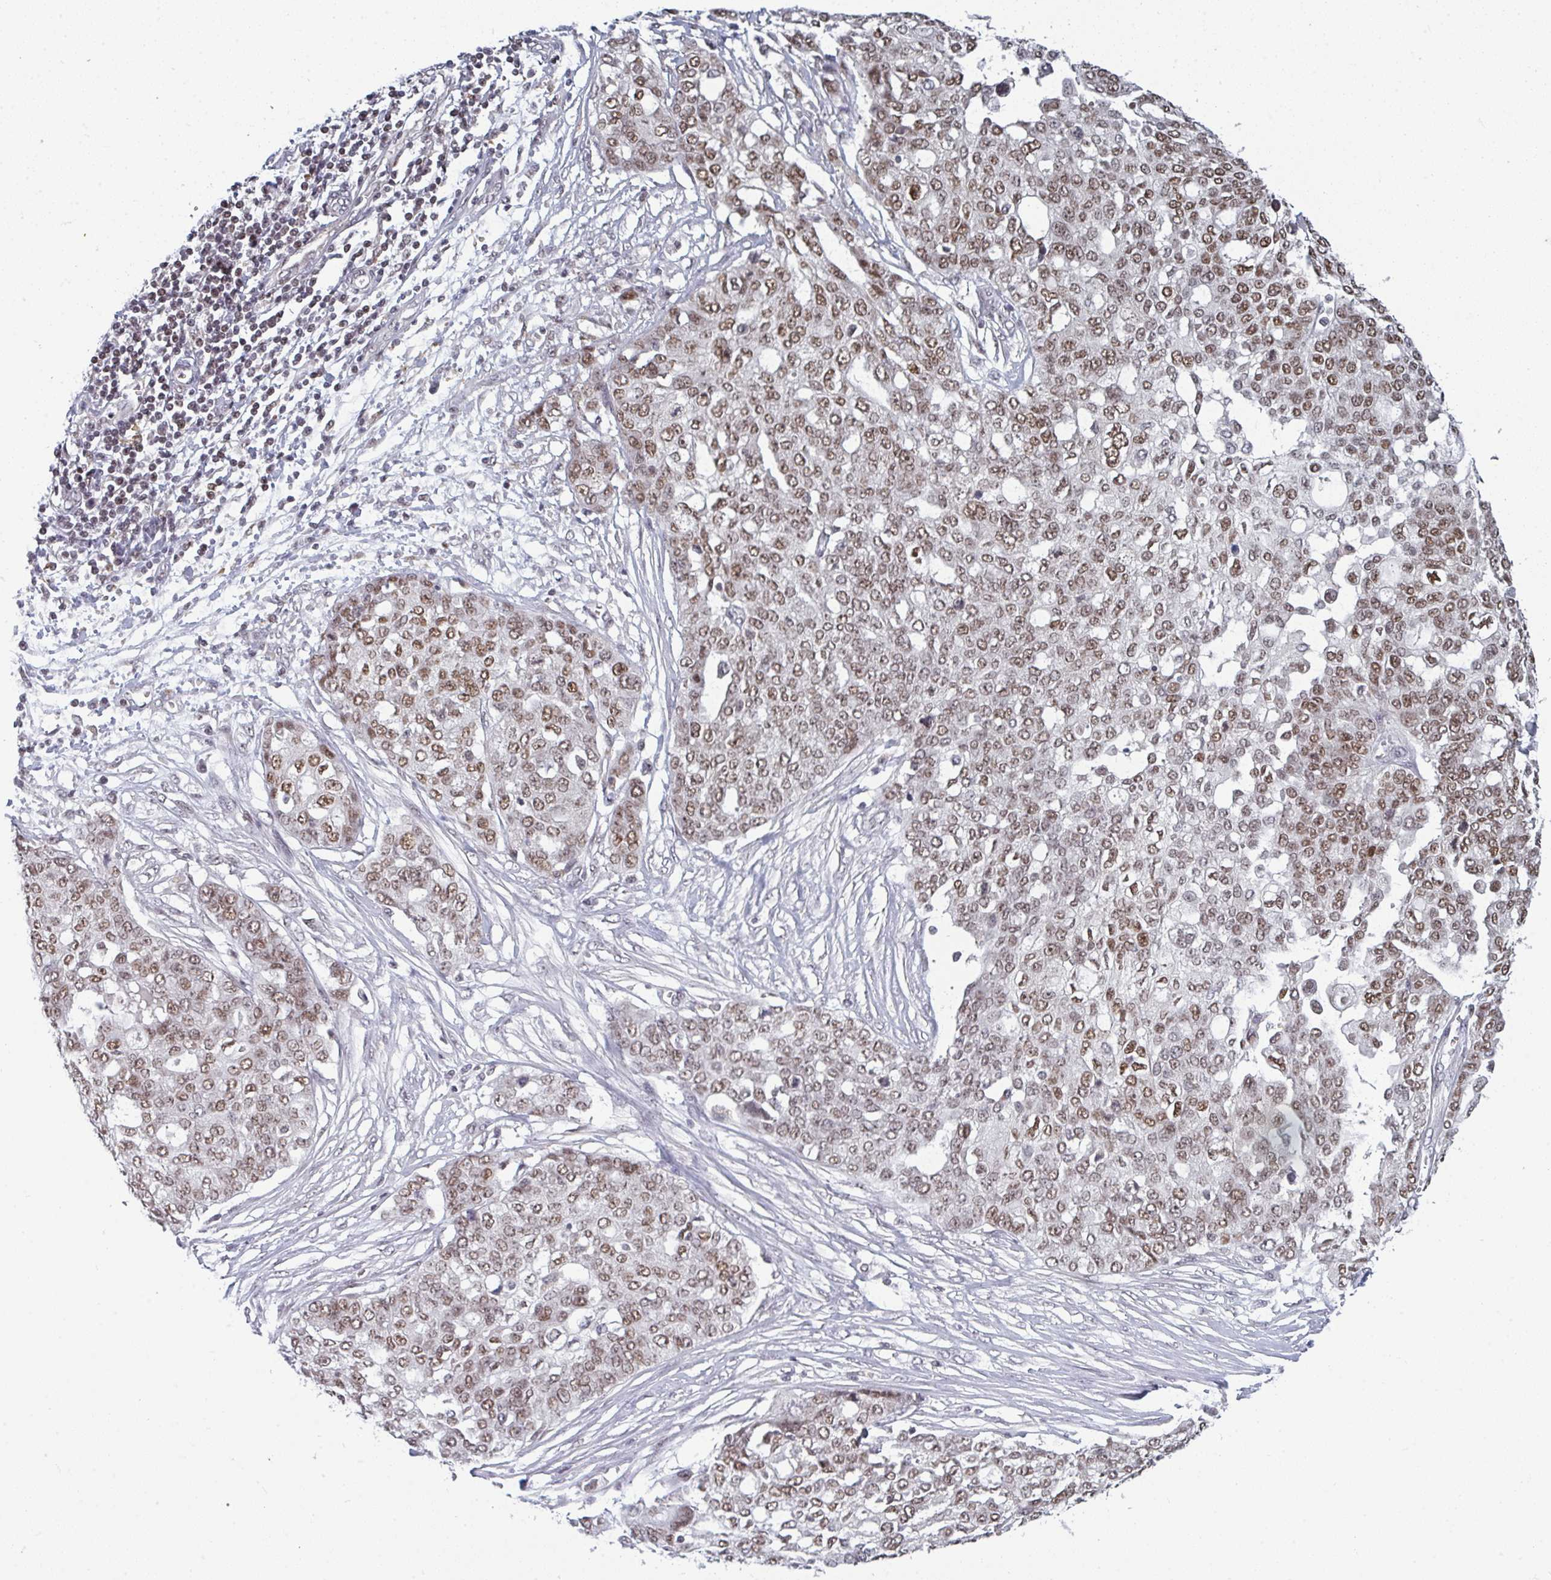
{"staining": {"intensity": "moderate", "quantity": ">75%", "location": "nuclear"}, "tissue": "ovarian cancer", "cell_type": "Tumor cells", "image_type": "cancer", "snomed": [{"axis": "morphology", "description": "Cystadenocarcinoma, serous, NOS"}, {"axis": "topography", "description": "Soft tissue"}, {"axis": "topography", "description": "Ovary"}], "caption": "Ovarian cancer was stained to show a protein in brown. There is medium levels of moderate nuclear staining in about >75% of tumor cells.", "gene": "ATF1", "patient": {"sex": "female", "age": 57}}